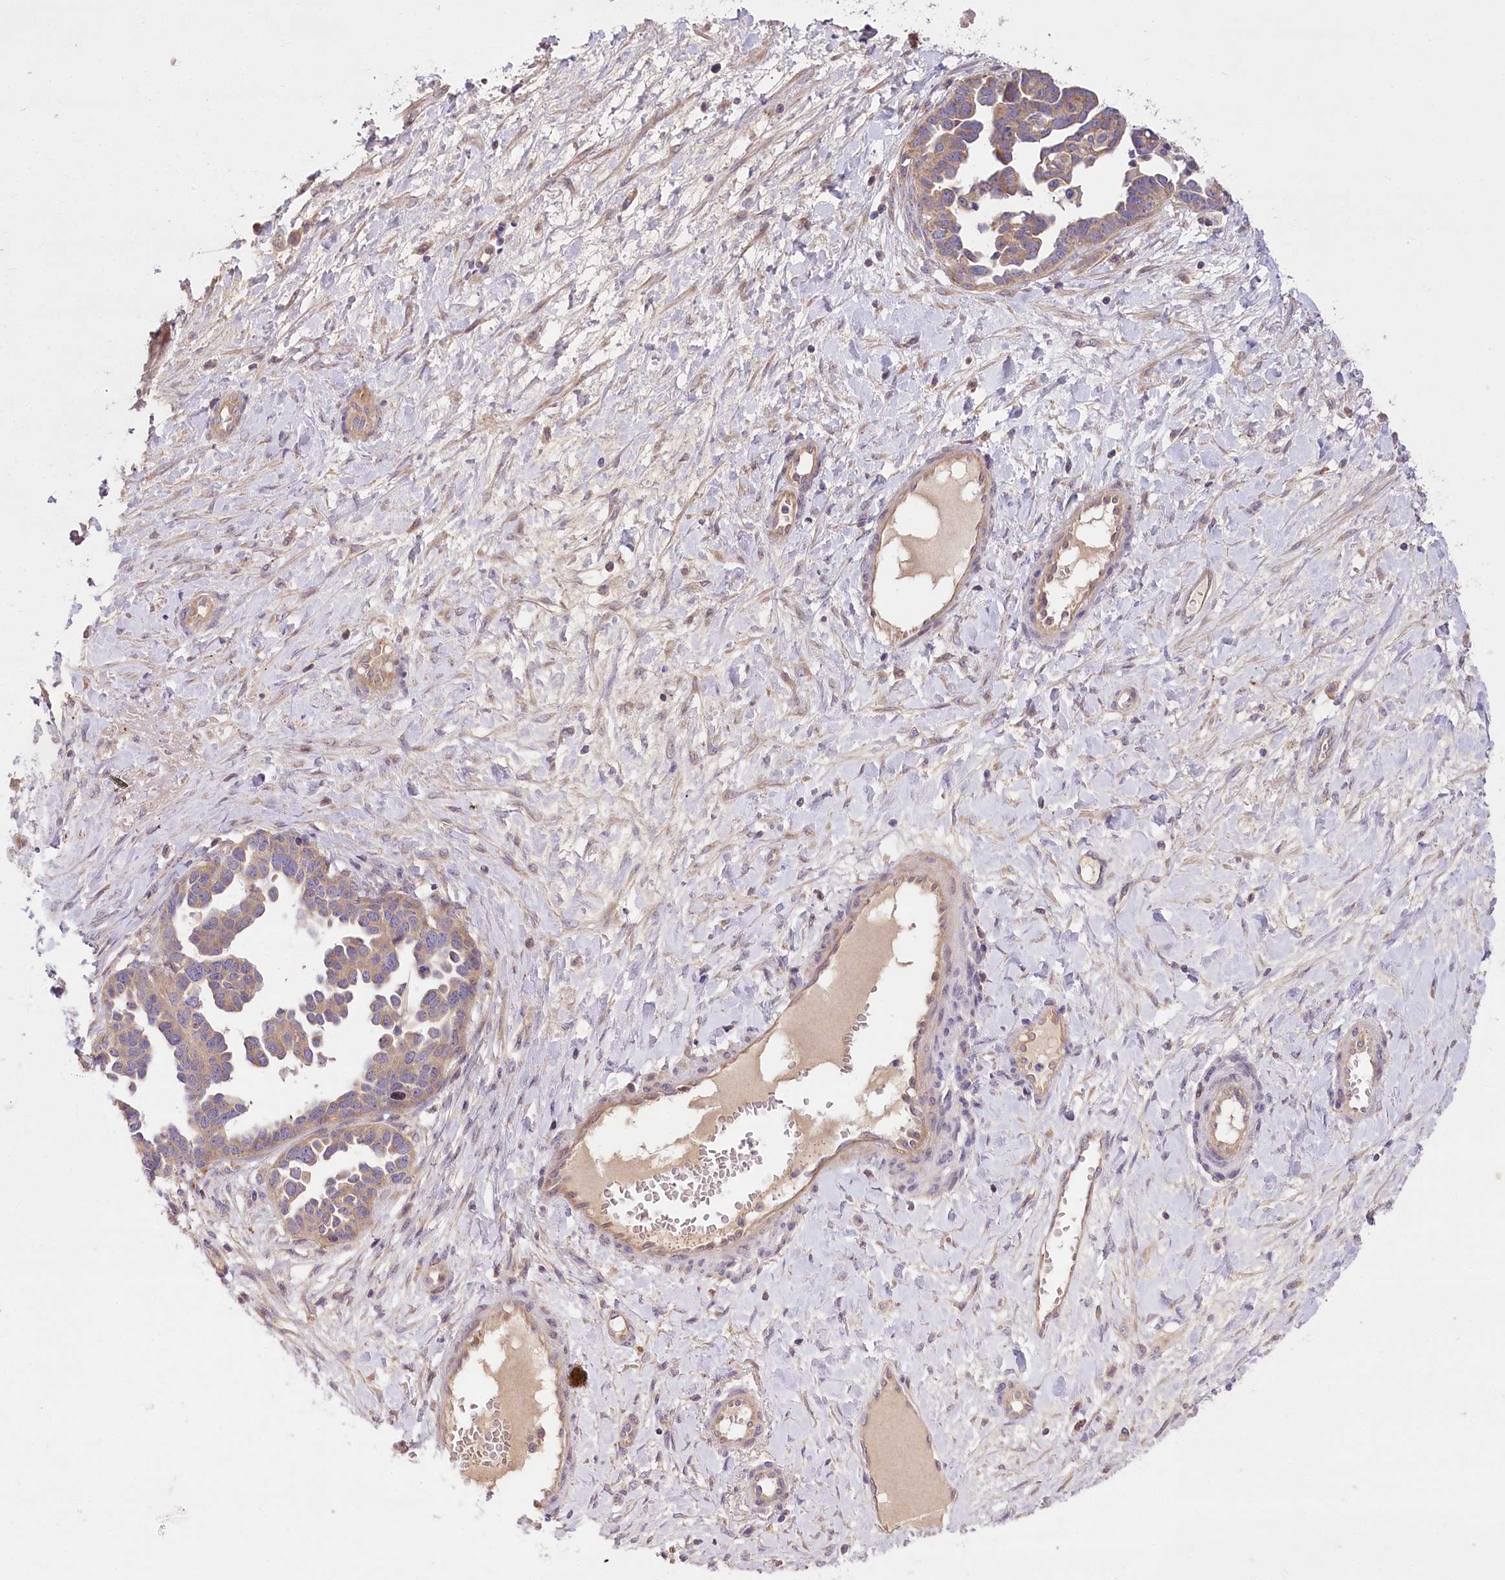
{"staining": {"intensity": "weak", "quantity": "25%-75%", "location": "cytoplasmic/membranous"}, "tissue": "ovarian cancer", "cell_type": "Tumor cells", "image_type": "cancer", "snomed": [{"axis": "morphology", "description": "Cystadenocarcinoma, serous, NOS"}, {"axis": "topography", "description": "Ovary"}], "caption": "Weak cytoplasmic/membranous expression for a protein is identified in approximately 25%-75% of tumor cells of serous cystadenocarcinoma (ovarian) using immunohistochemistry.", "gene": "PBLD", "patient": {"sex": "female", "age": 54}}